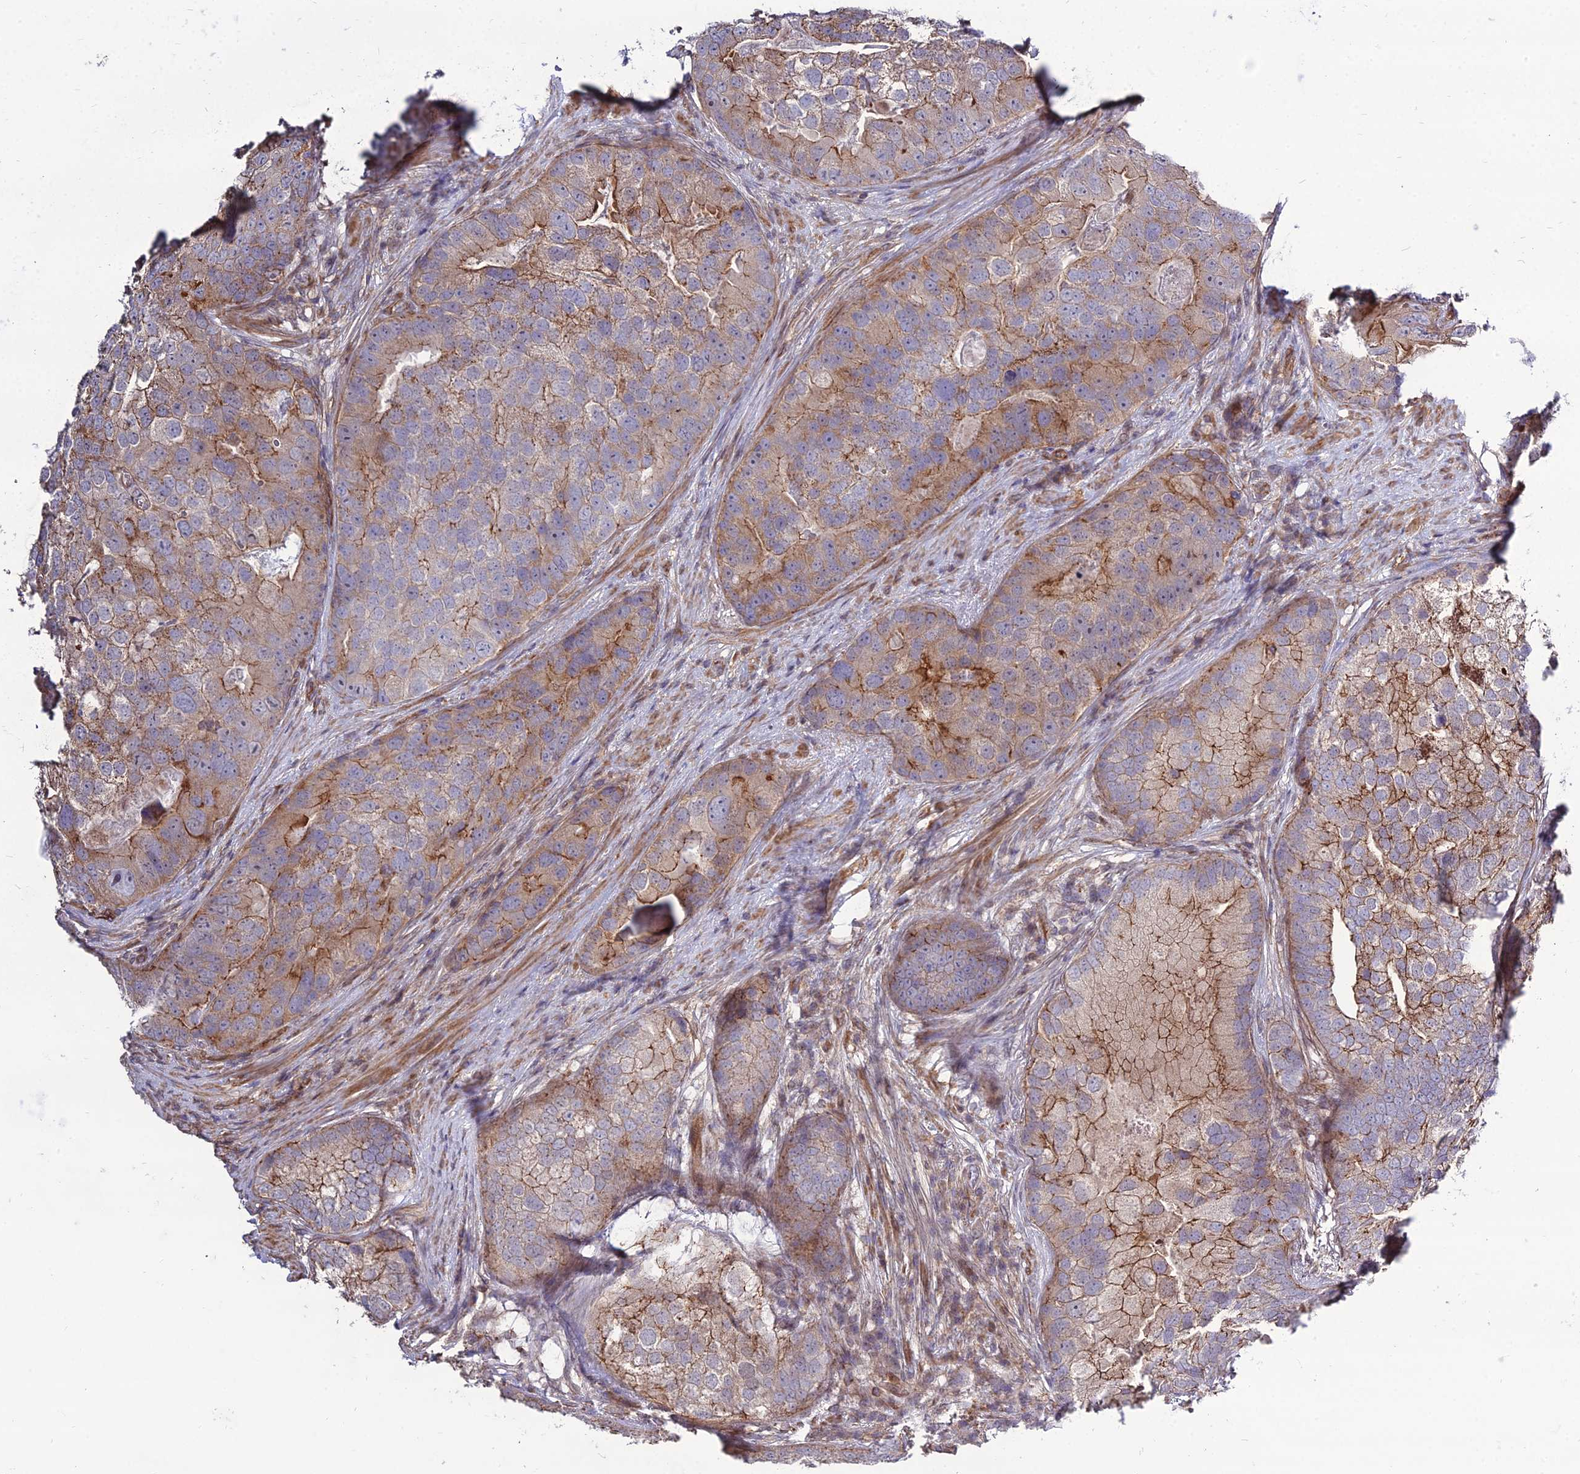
{"staining": {"intensity": "moderate", "quantity": "25%-75%", "location": "cytoplasmic/membranous"}, "tissue": "prostate cancer", "cell_type": "Tumor cells", "image_type": "cancer", "snomed": [{"axis": "morphology", "description": "Adenocarcinoma, High grade"}, {"axis": "topography", "description": "Prostate"}], "caption": "Human adenocarcinoma (high-grade) (prostate) stained with a brown dye shows moderate cytoplasmic/membranous positive positivity in about 25%-75% of tumor cells.", "gene": "TSPYL2", "patient": {"sex": "male", "age": 62}}